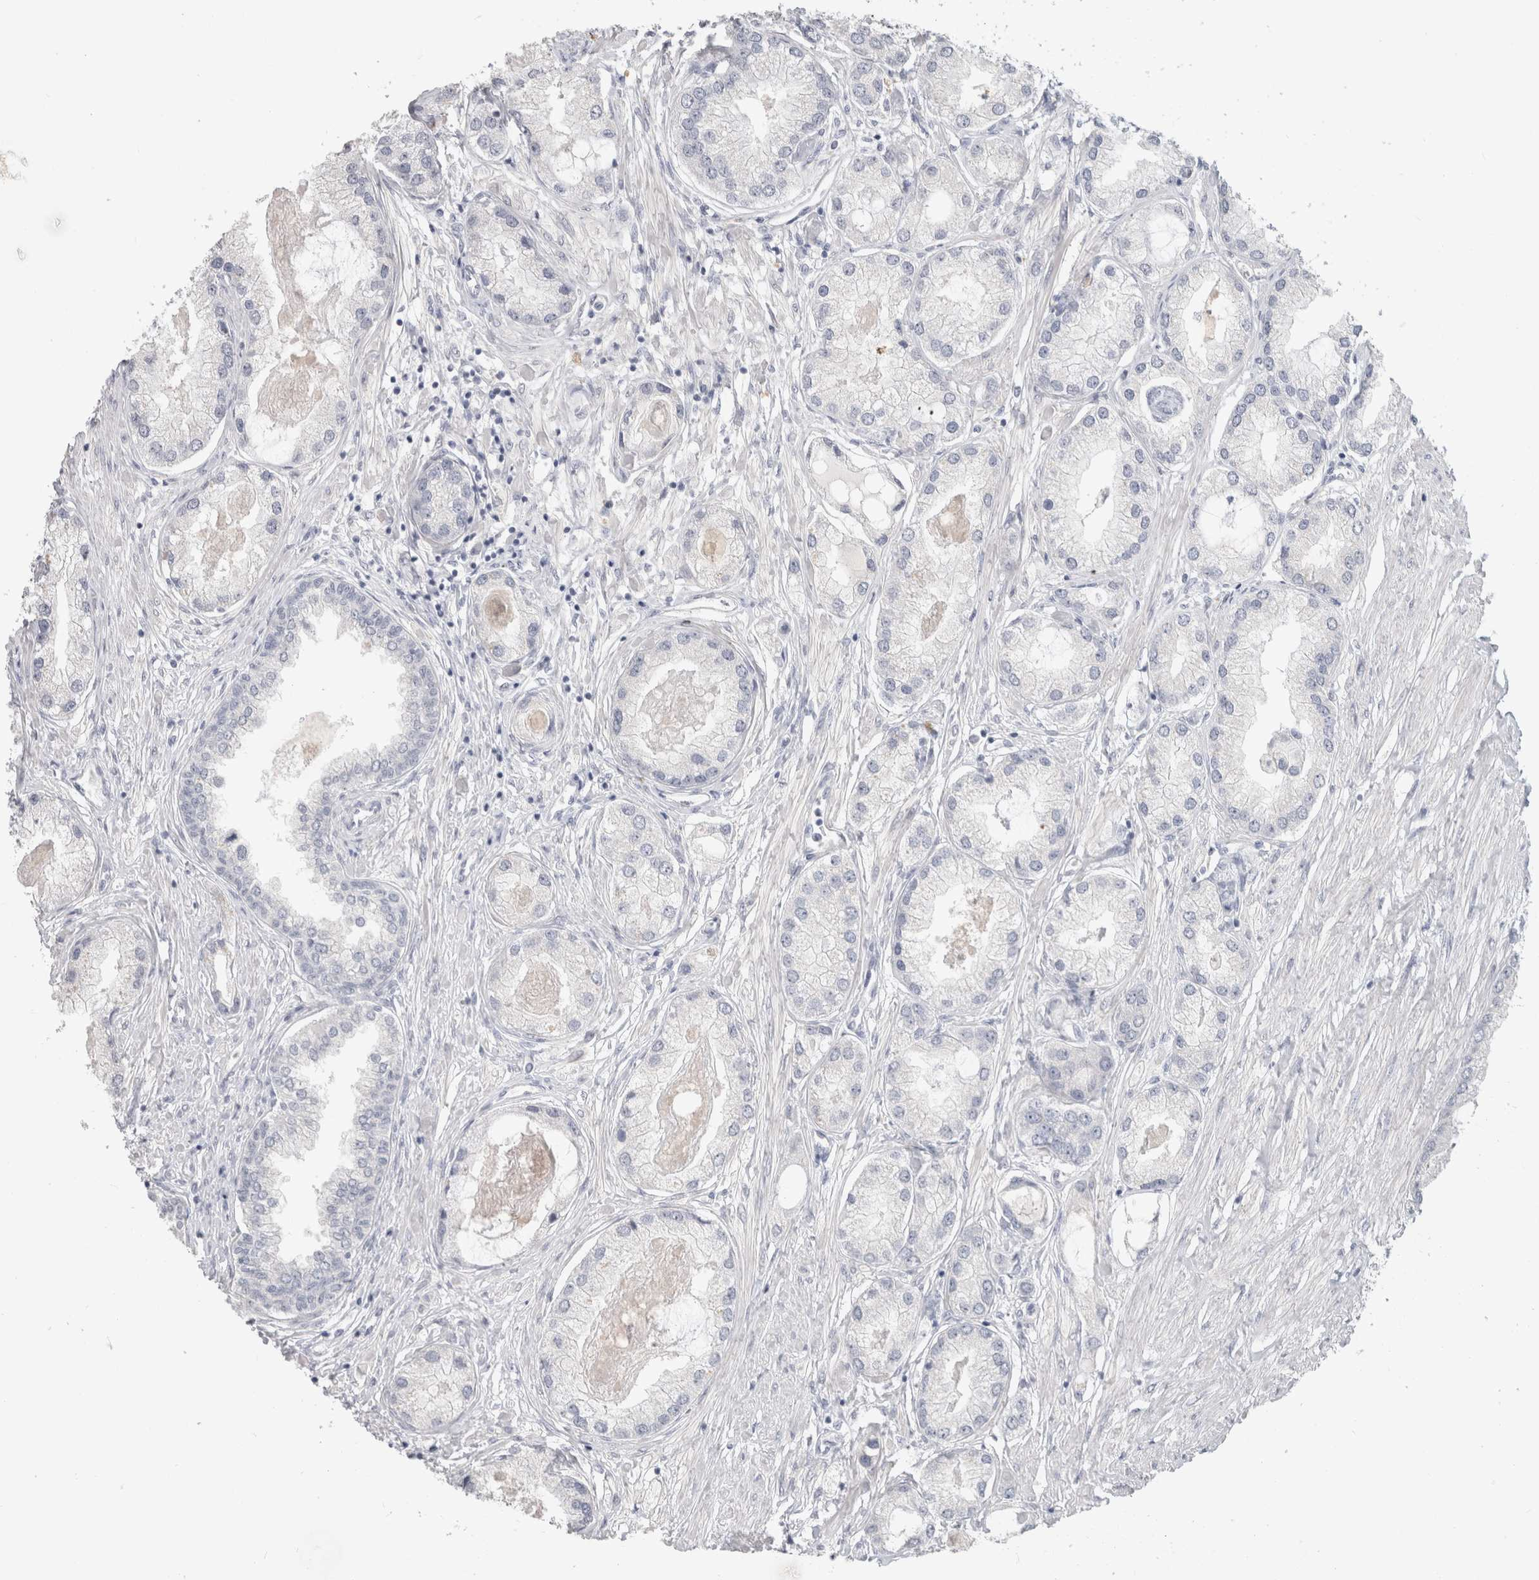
{"staining": {"intensity": "negative", "quantity": "none", "location": "none"}, "tissue": "prostate cancer", "cell_type": "Tumor cells", "image_type": "cancer", "snomed": [{"axis": "morphology", "description": "Adenocarcinoma, Low grade"}, {"axis": "topography", "description": "Prostate"}], "caption": "The histopathology image exhibits no staining of tumor cells in prostate cancer. Nuclei are stained in blue.", "gene": "SLC6A1", "patient": {"sex": "male", "age": 62}}